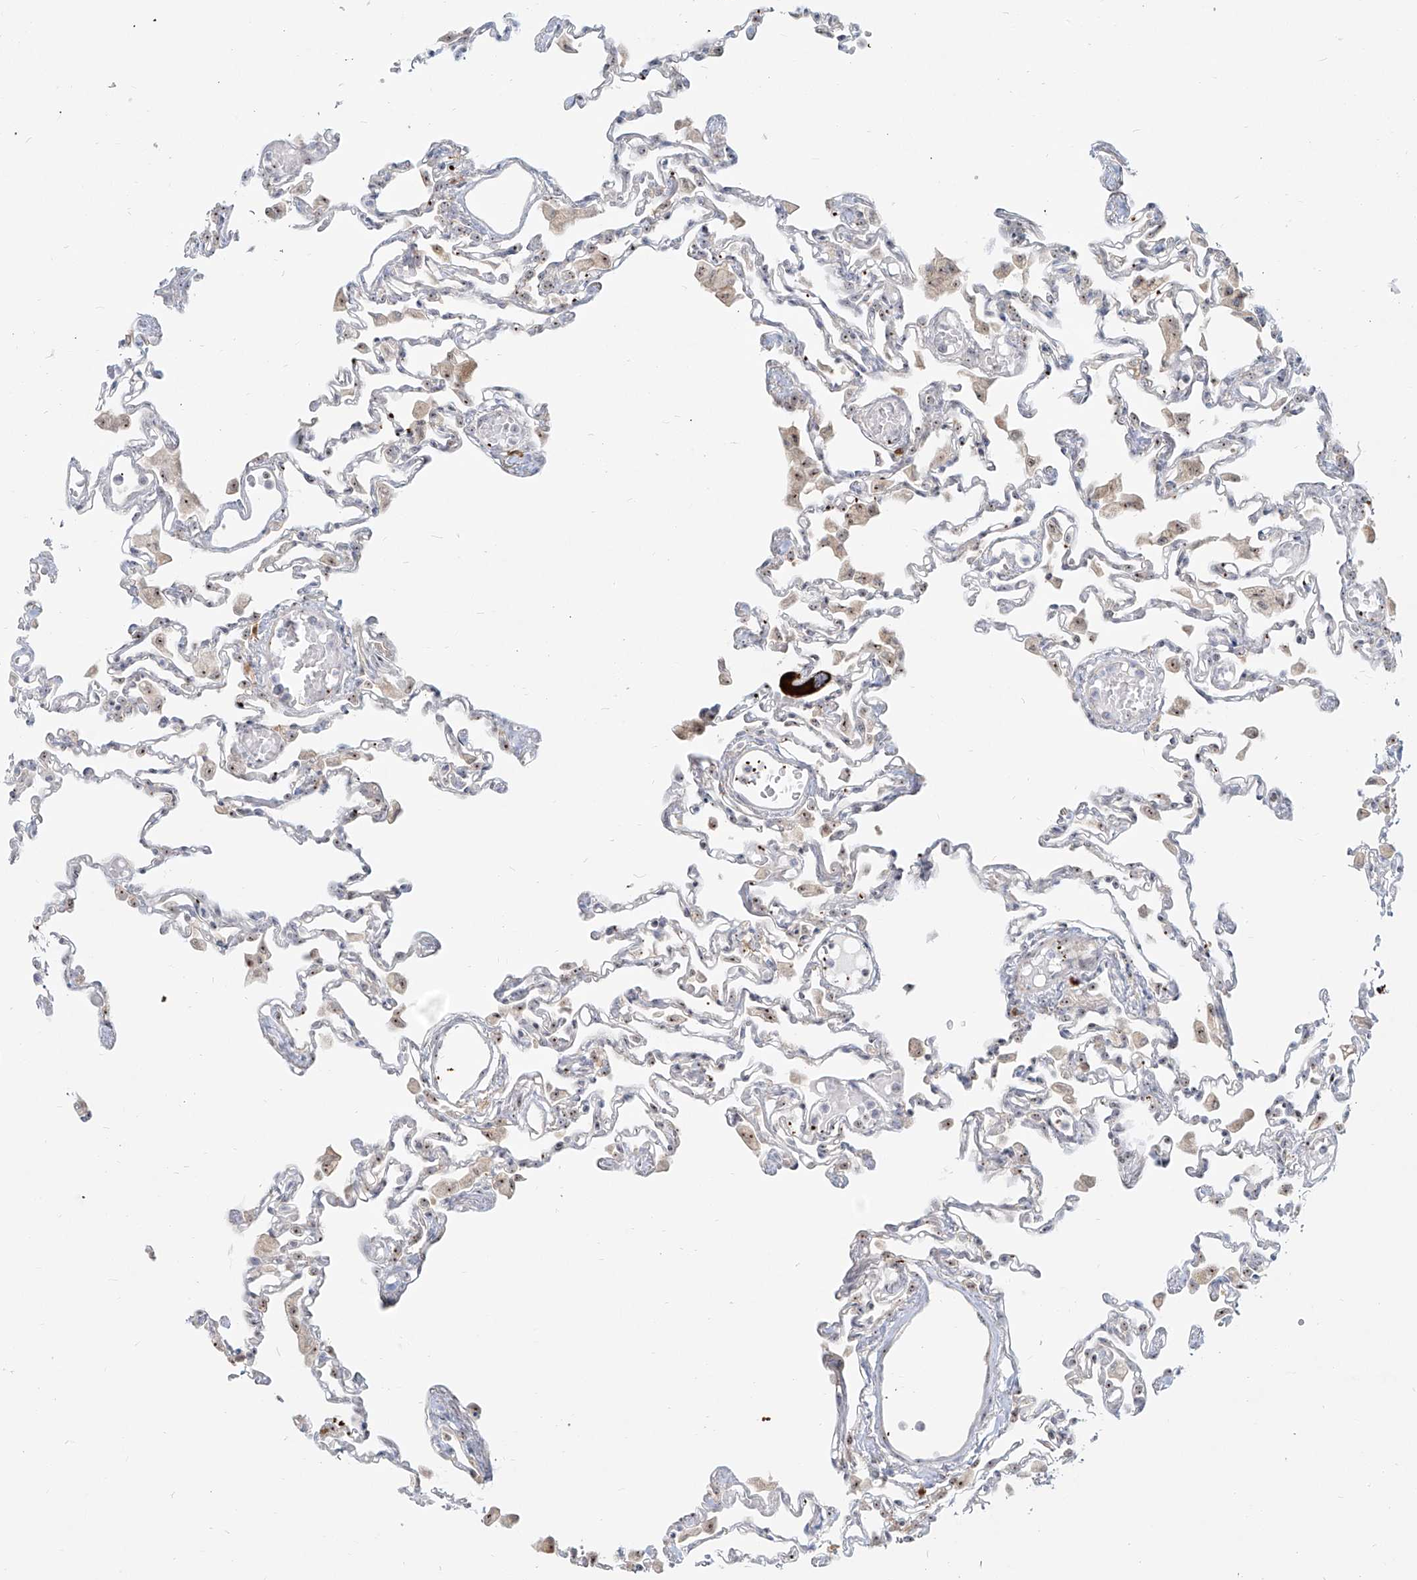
{"staining": {"intensity": "weak", "quantity": "<25%", "location": "cytoplasmic/membranous"}, "tissue": "lung", "cell_type": "Alveolar cells", "image_type": "normal", "snomed": [{"axis": "morphology", "description": "Normal tissue, NOS"}, {"axis": "topography", "description": "Bronchus"}, {"axis": "topography", "description": "Lung"}], "caption": "Immunohistochemistry (IHC) of normal lung reveals no expression in alveolar cells. (DAB (3,3'-diaminobenzidine) immunohistochemistry with hematoxylin counter stain).", "gene": "BYSL", "patient": {"sex": "female", "age": 49}}